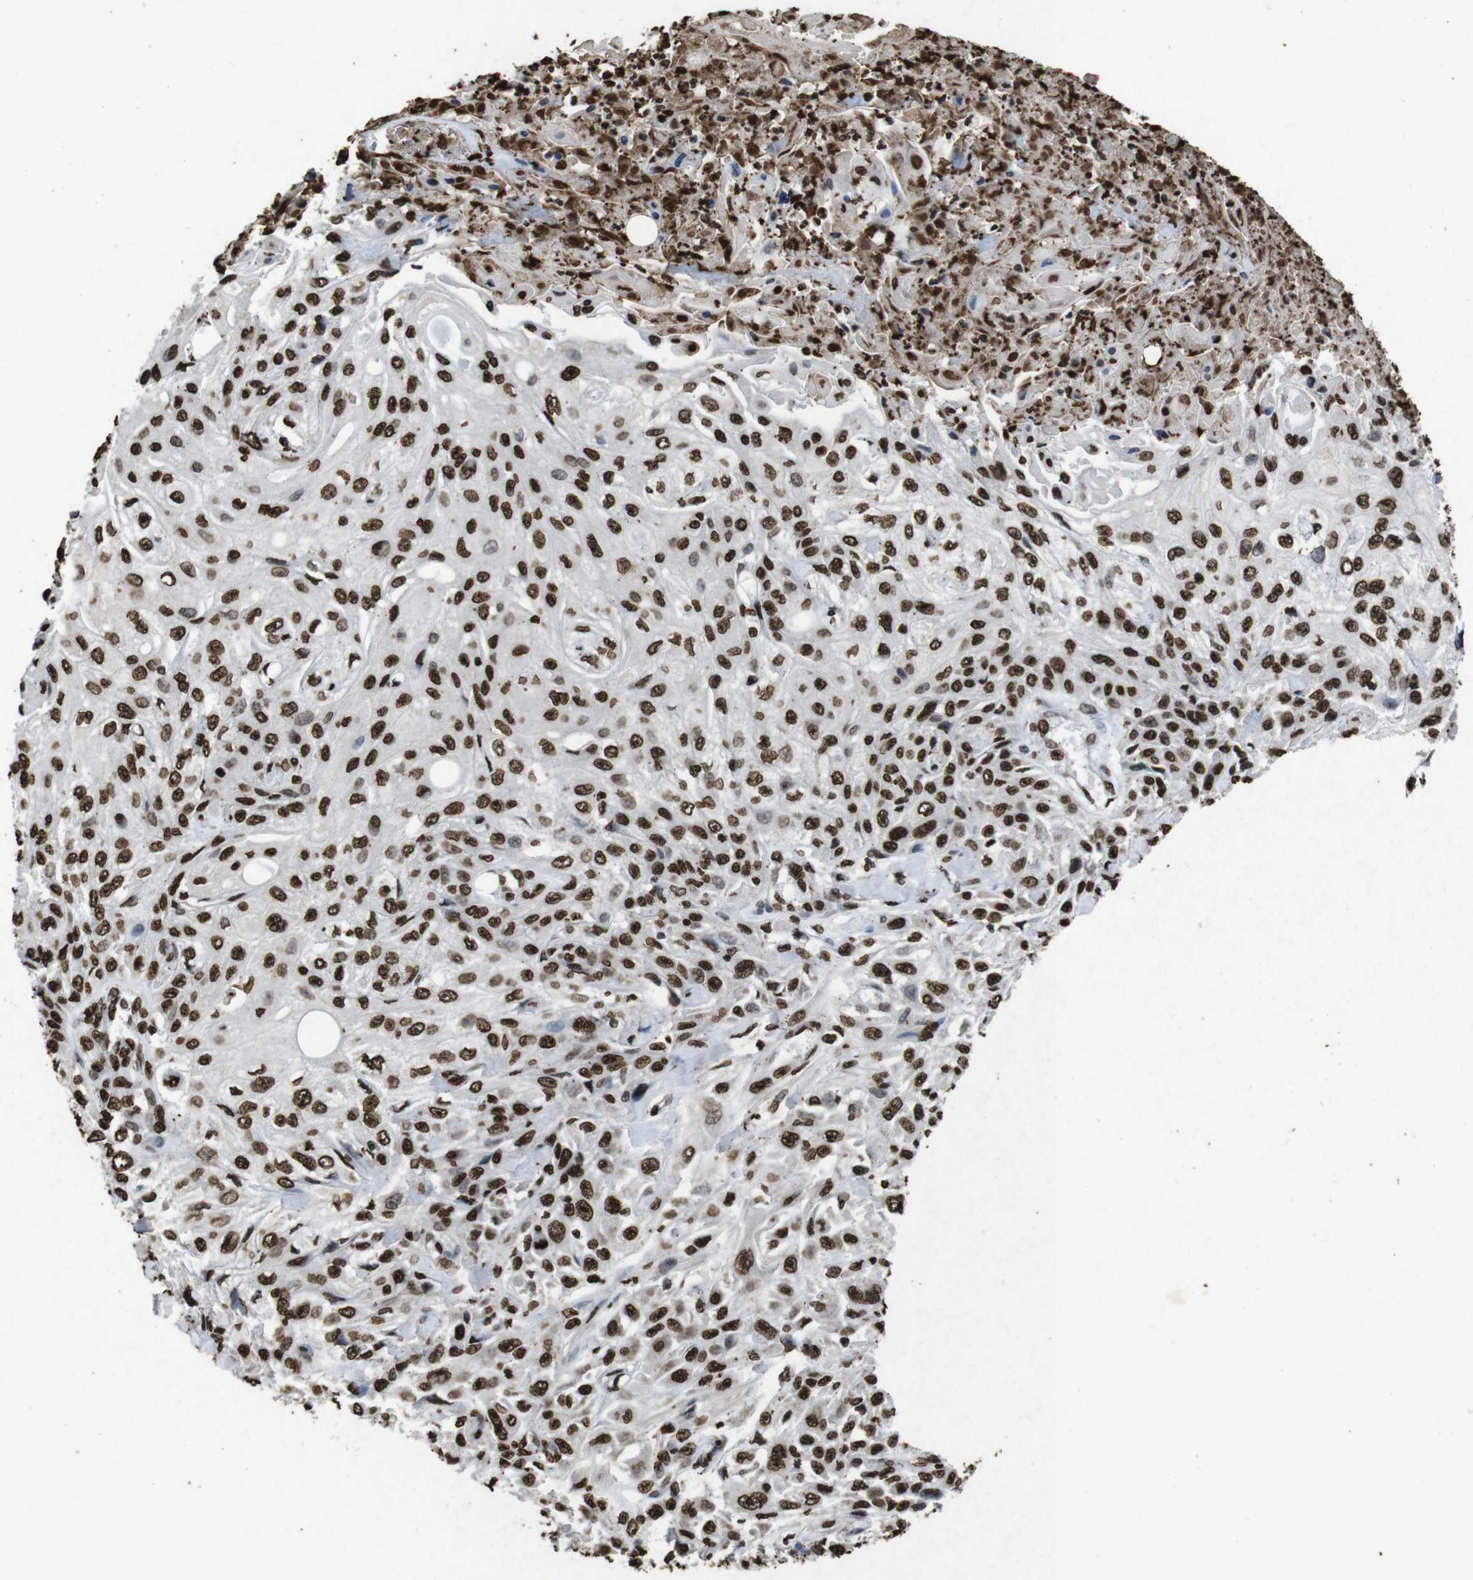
{"staining": {"intensity": "strong", "quantity": ">75%", "location": "nuclear"}, "tissue": "skin cancer", "cell_type": "Tumor cells", "image_type": "cancer", "snomed": [{"axis": "morphology", "description": "Squamous cell carcinoma, NOS"}, {"axis": "topography", "description": "Skin"}], "caption": "Immunohistochemistry (DAB (3,3'-diaminobenzidine)) staining of squamous cell carcinoma (skin) demonstrates strong nuclear protein positivity in approximately >75% of tumor cells.", "gene": "MDM2", "patient": {"sex": "male", "age": 75}}